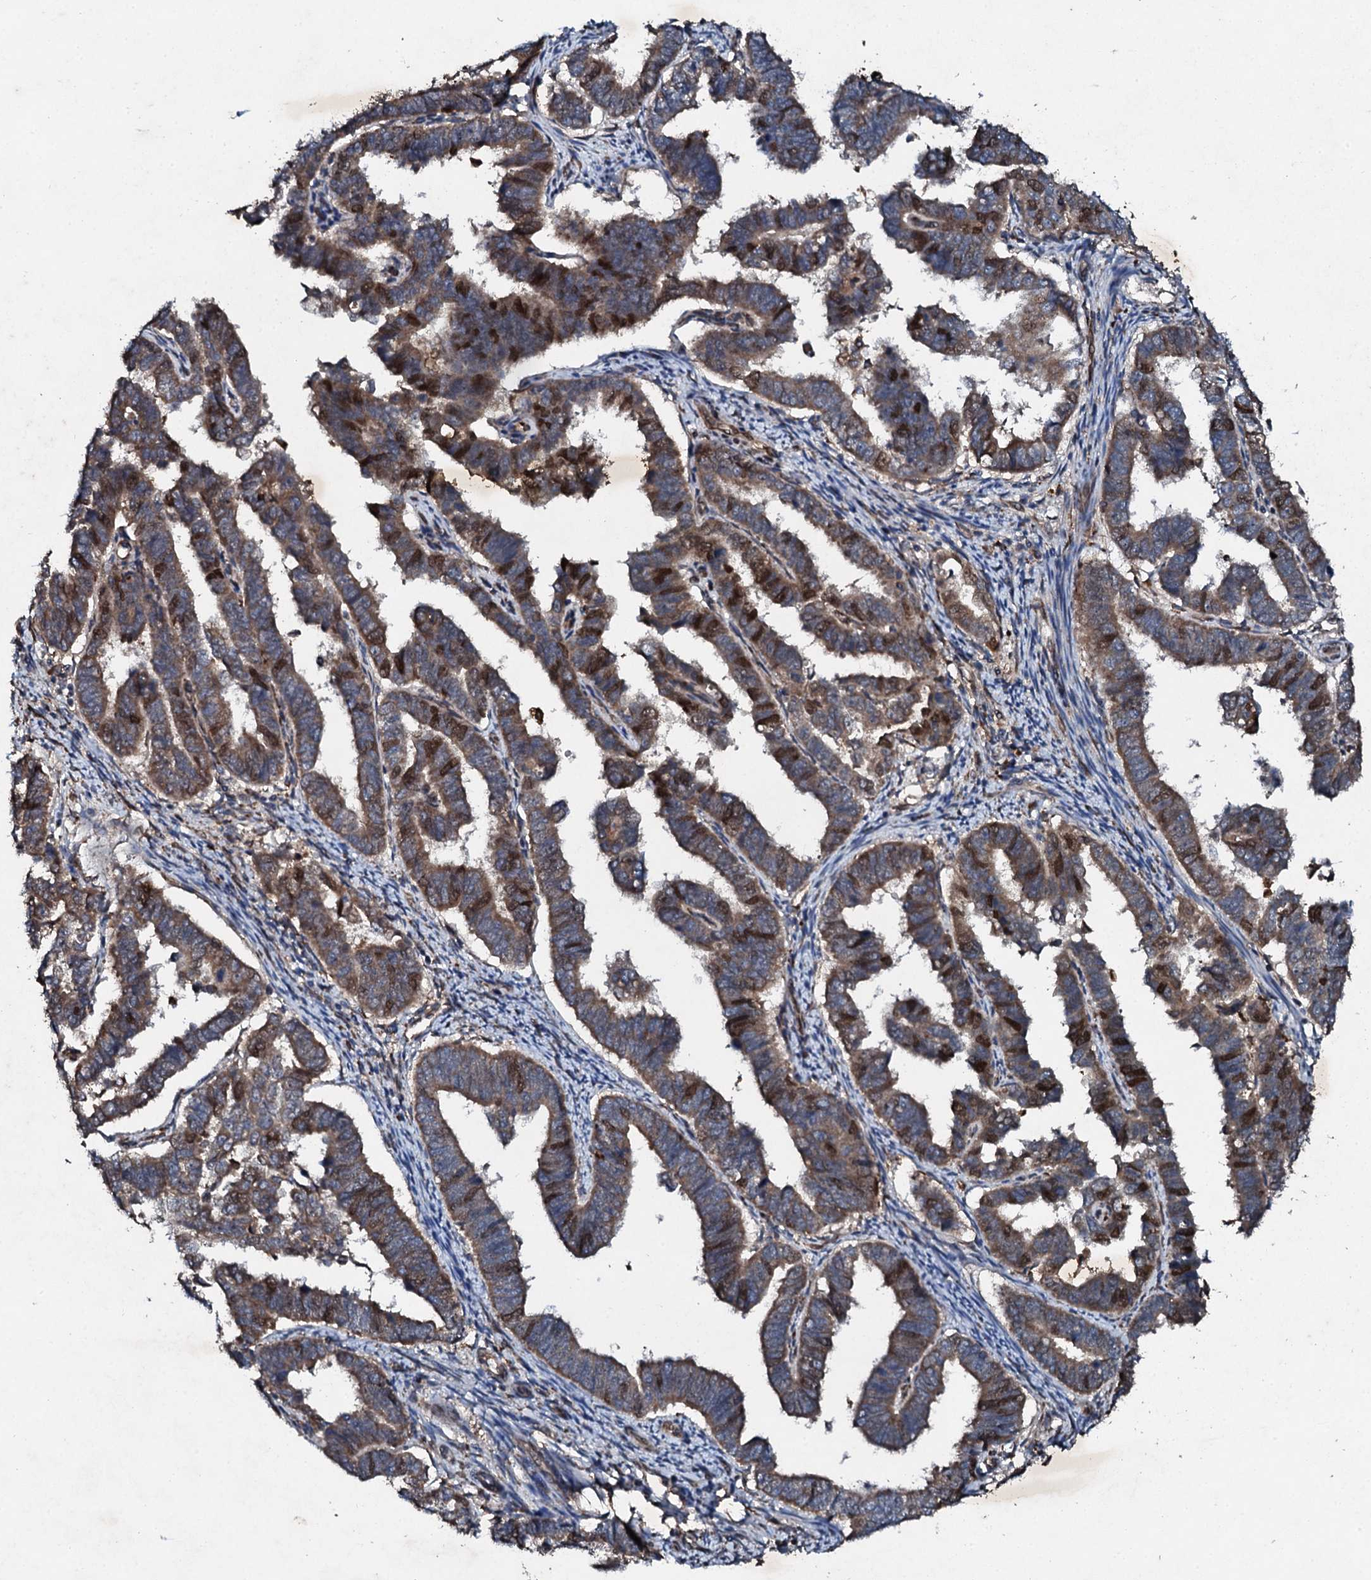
{"staining": {"intensity": "moderate", "quantity": ">75%", "location": "cytoplasmic/membranous,nuclear"}, "tissue": "endometrial cancer", "cell_type": "Tumor cells", "image_type": "cancer", "snomed": [{"axis": "morphology", "description": "Adenocarcinoma, NOS"}, {"axis": "topography", "description": "Endometrium"}], "caption": "Immunohistochemistry (IHC) of endometrial cancer displays medium levels of moderate cytoplasmic/membranous and nuclear positivity in approximately >75% of tumor cells. (brown staining indicates protein expression, while blue staining denotes nuclei).", "gene": "ADAMTS10", "patient": {"sex": "female", "age": 75}}